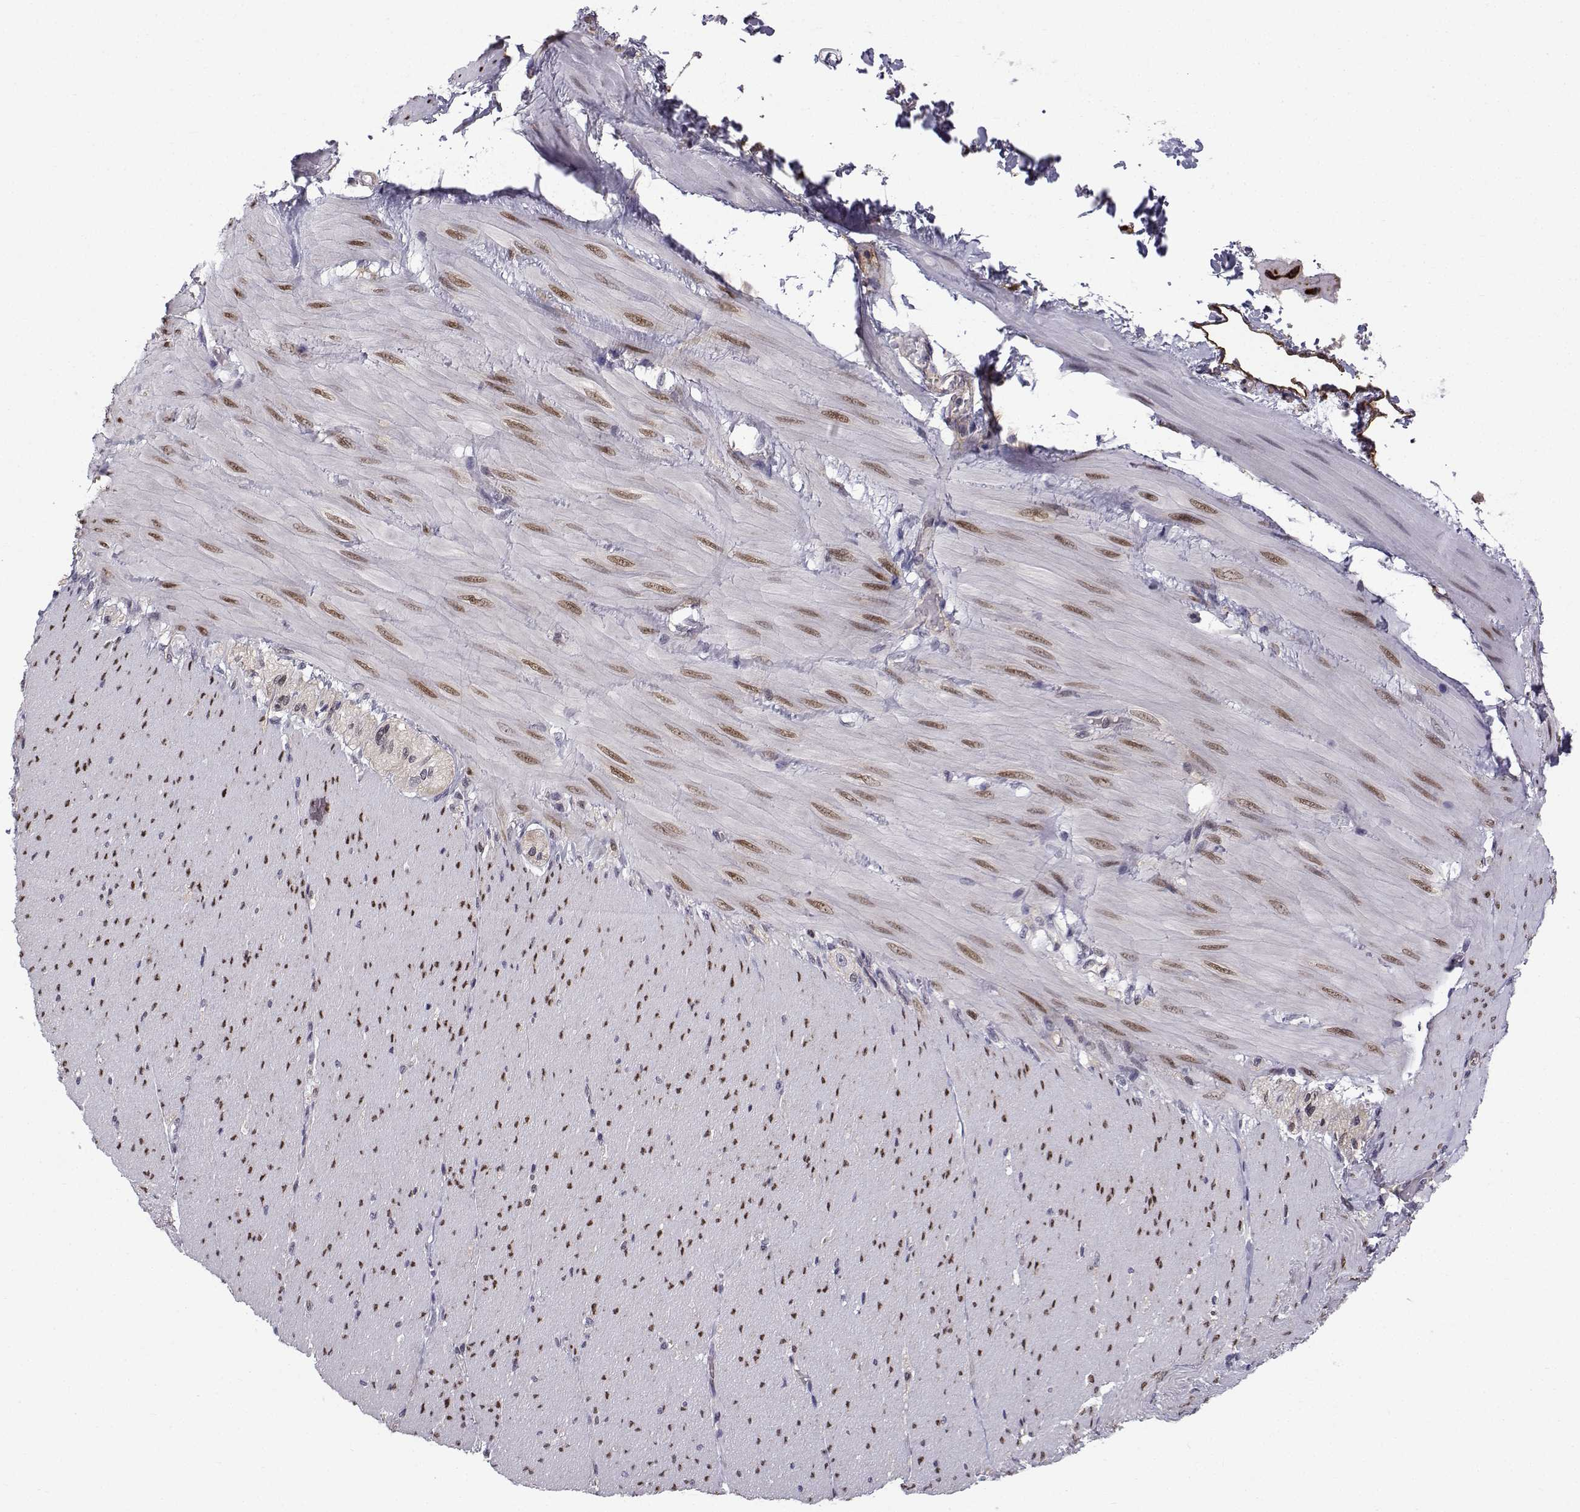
{"staining": {"intensity": "negative", "quantity": "none", "location": "none"}, "tissue": "adipose tissue", "cell_type": "Adipocytes", "image_type": "normal", "snomed": [{"axis": "morphology", "description": "Normal tissue, NOS"}, {"axis": "topography", "description": "Smooth muscle"}, {"axis": "topography", "description": "Duodenum"}, {"axis": "topography", "description": "Peripheral nerve tissue"}], "caption": "Immunohistochemistry of unremarkable adipose tissue exhibits no expression in adipocytes.", "gene": "RBM24", "patient": {"sex": "female", "age": 61}}